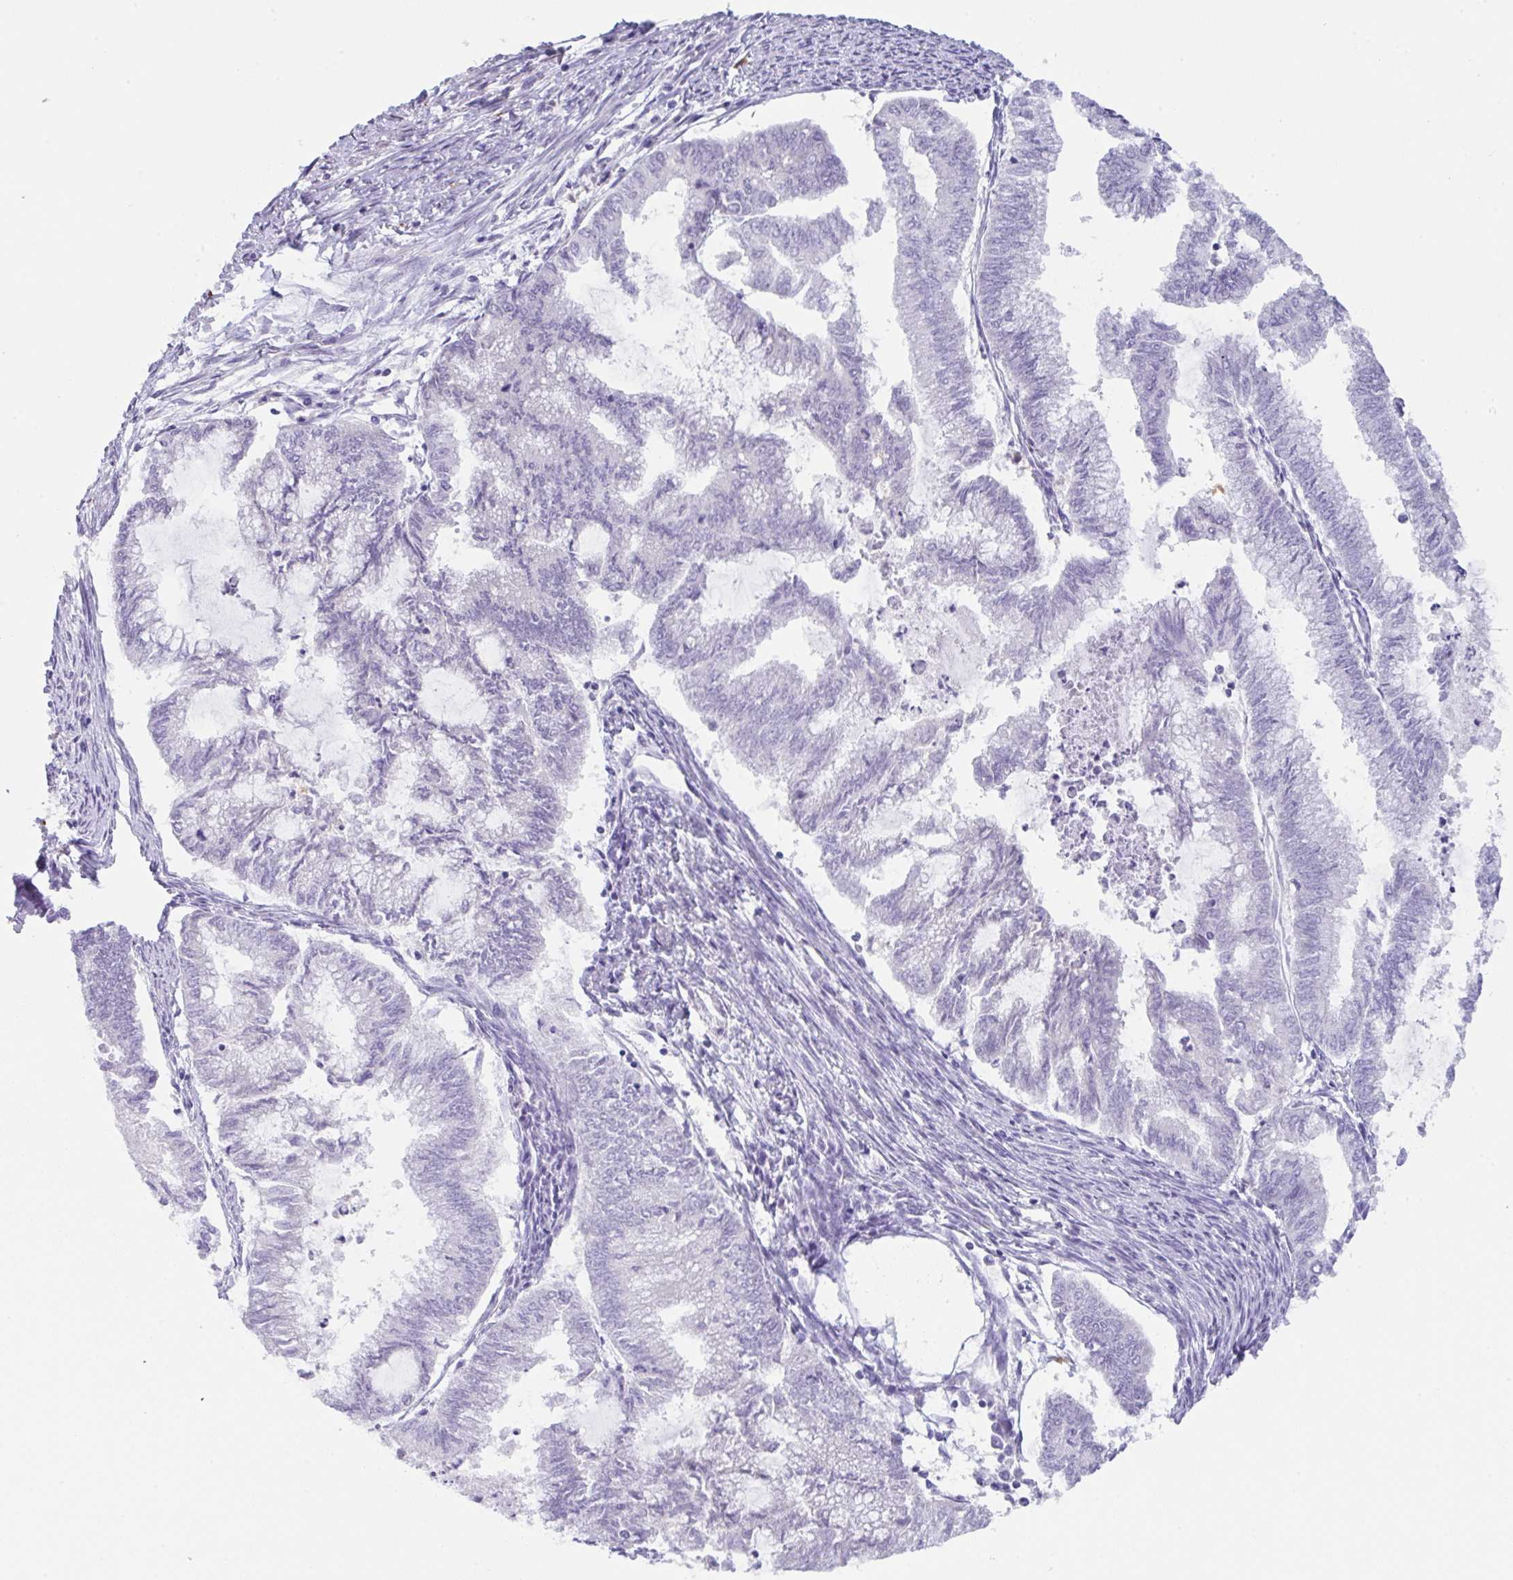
{"staining": {"intensity": "negative", "quantity": "none", "location": "none"}, "tissue": "endometrial cancer", "cell_type": "Tumor cells", "image_type": "cancer", "snomed": [{"axis": "morphology", "description": "Adenocarcinoma, NOS"}, {"axis": "topography", "description": "Endometrium"}], "caption": "The image displays no staining of tumor cells in adenocarcinoma (endometrial).", "gene": "TRAF4", "patient": {"sex": "female", "age": 79}}